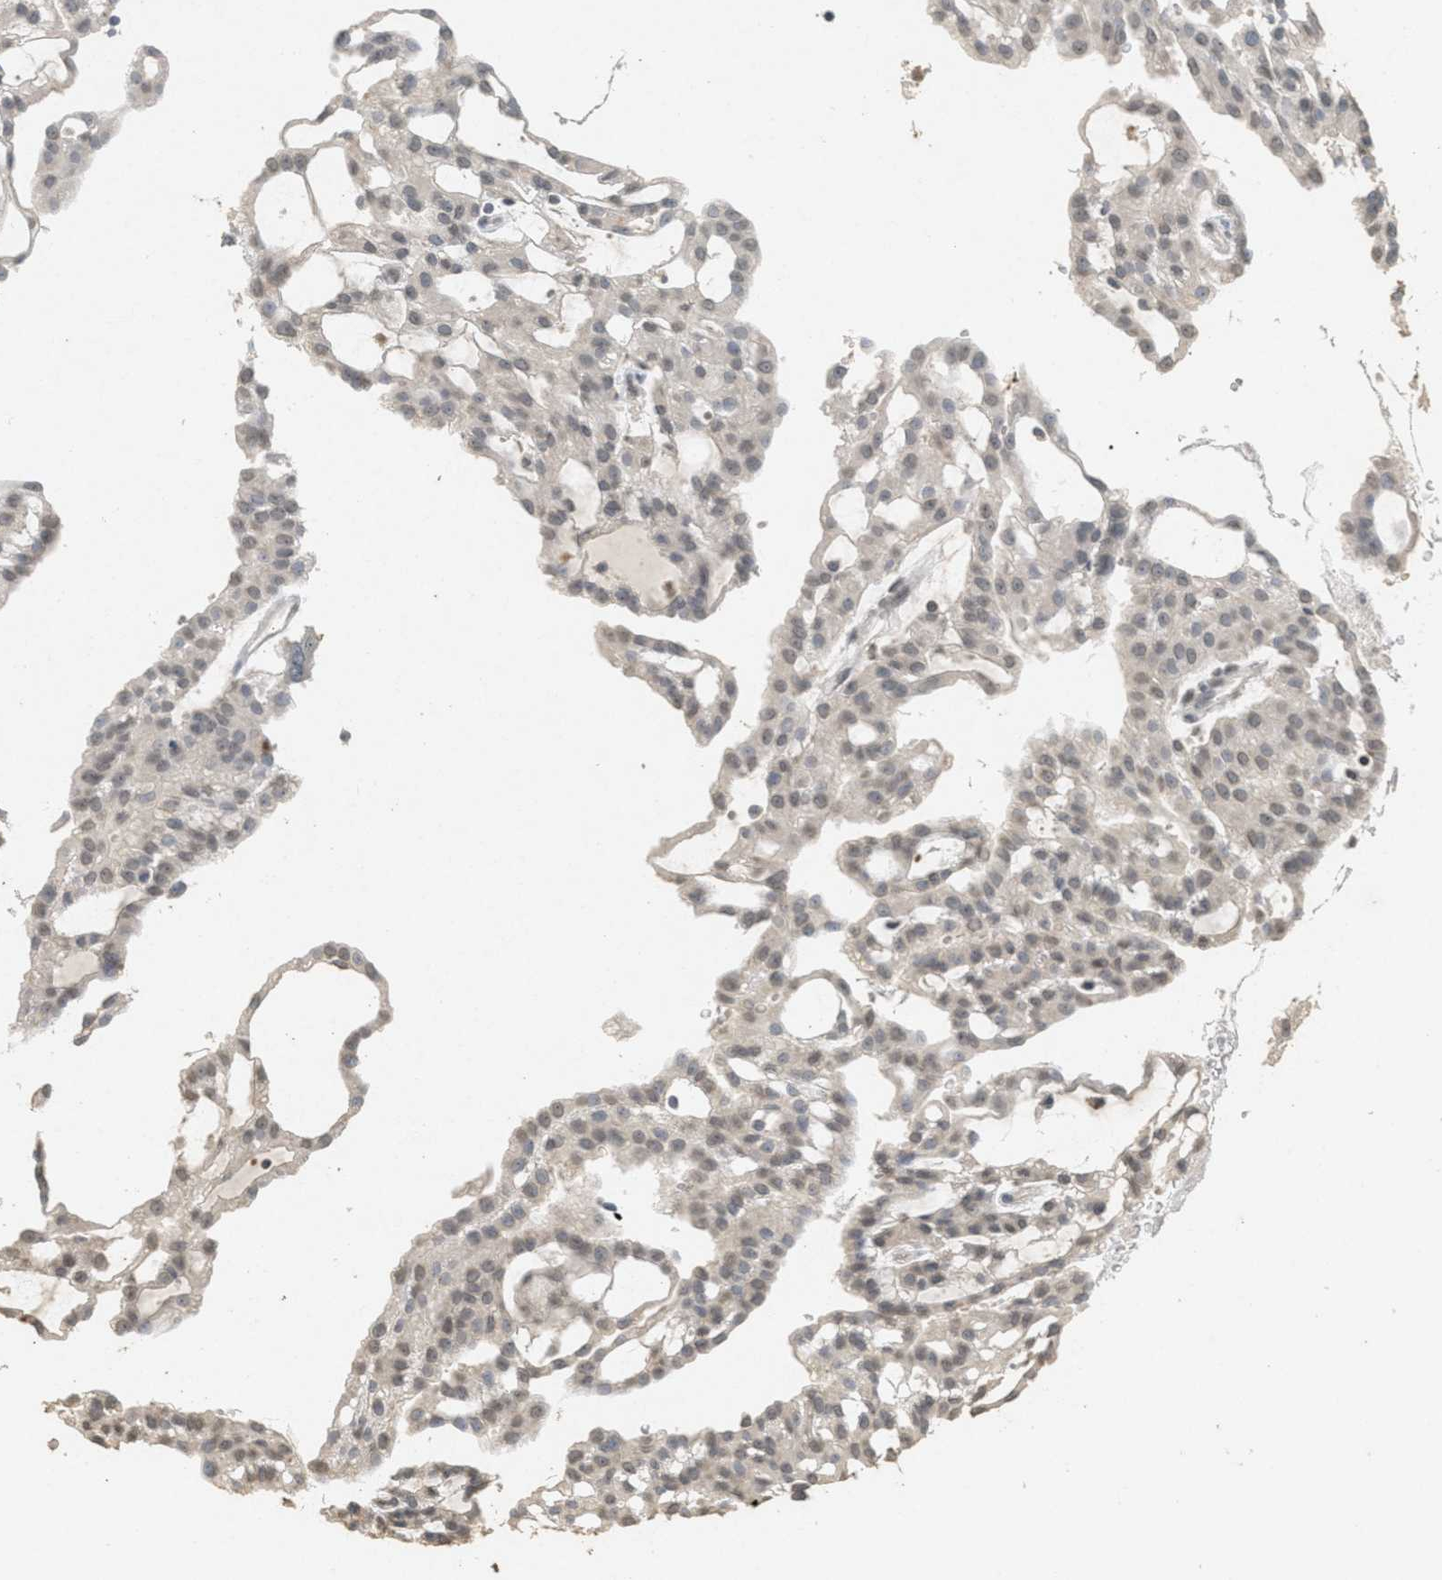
{"staining": {"intensity": "weak", "quantity": ">75%", "location": "nuclear"}, "tissue": "renal cancer", "cell_type": "Tumor cells", "image_type": "cancer", "snomed": [{"axis": "morphology", "description": "Adenocarcinoma, NOS"}, {"axis": "topography", "description": "Kidney"}], "caption": "Immunohistochemistry (DAB) staining of renal adenocarcinoma reveals weak nuclear protein positivity in about >75% of tumor cells.", "gene": "ABHD6", "patient": {"sex": "male", "age": 63}}